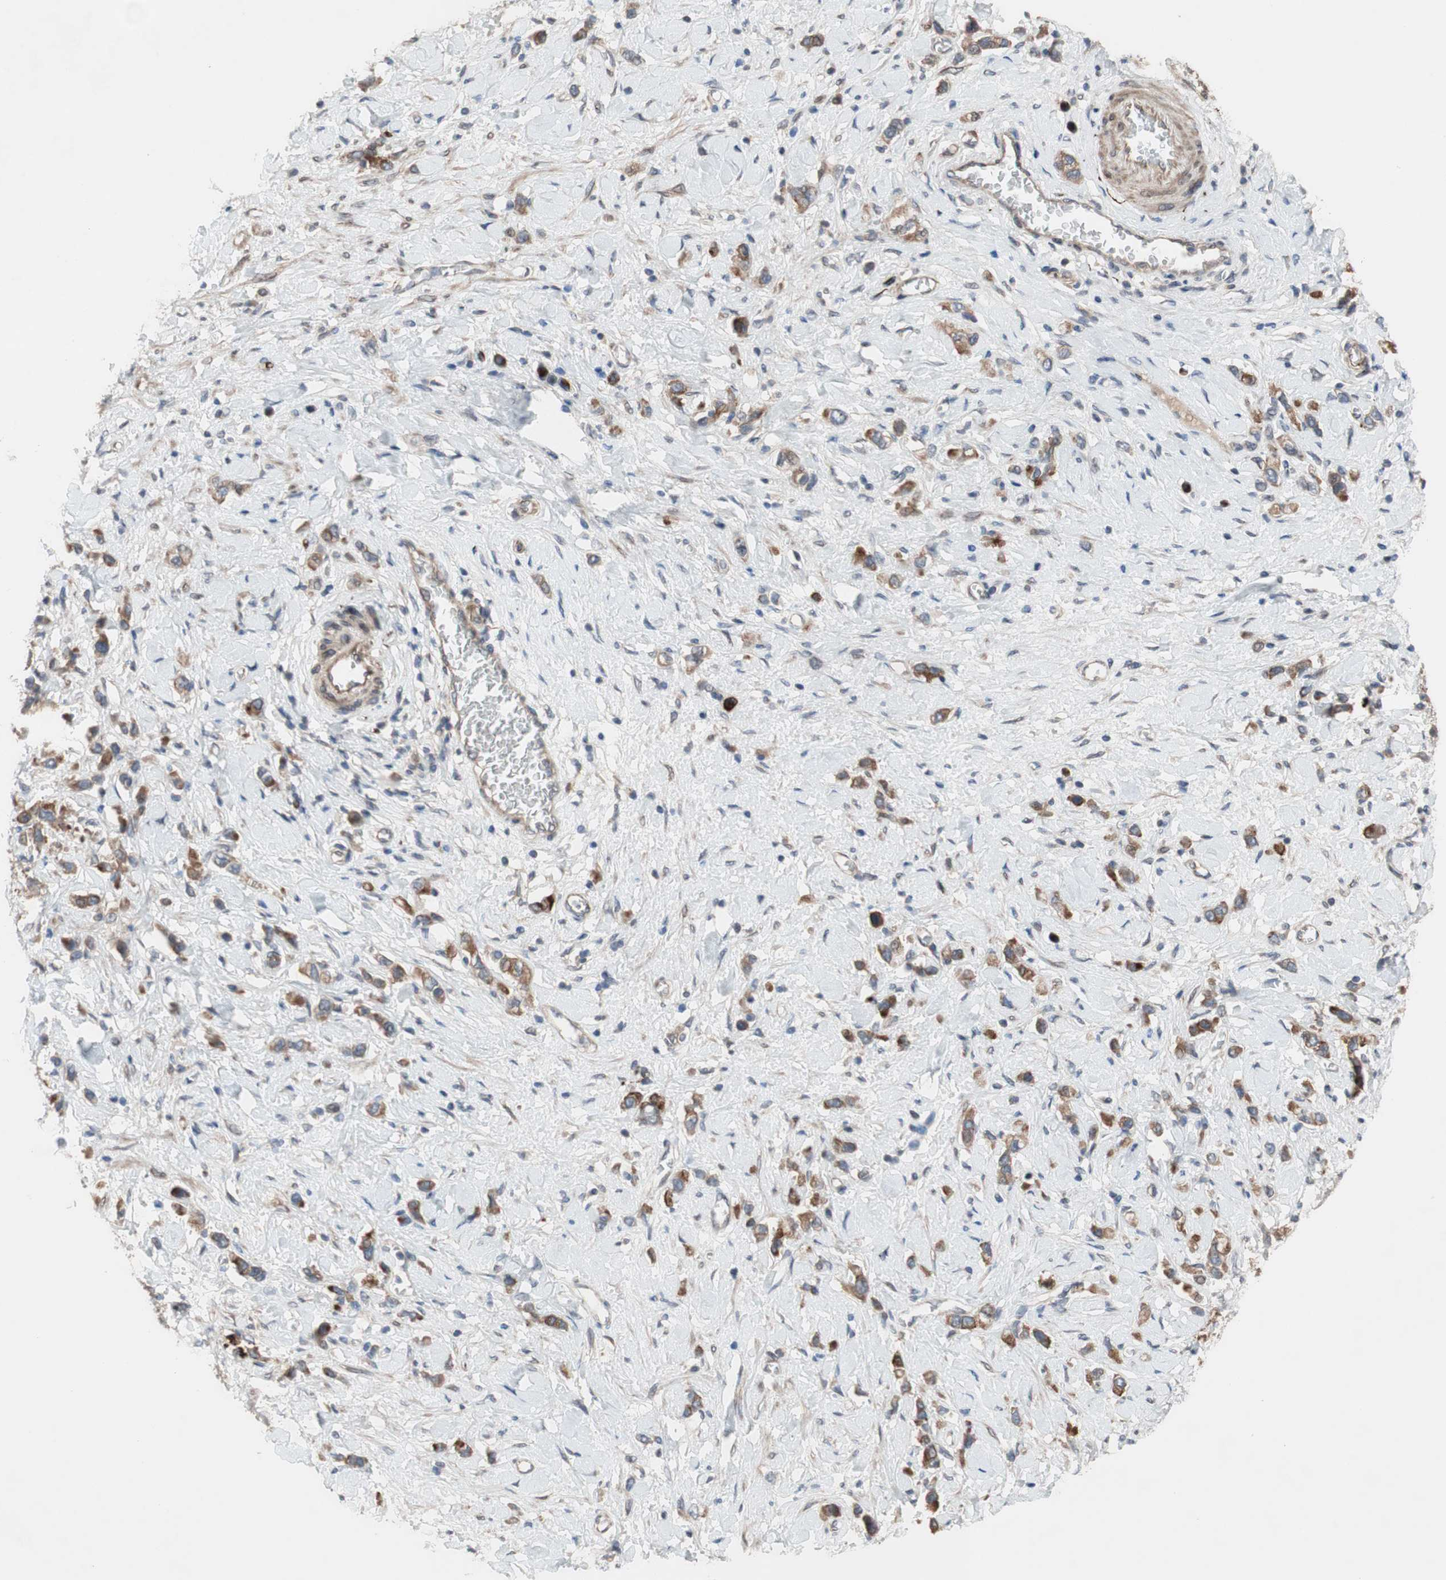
{"staining": {"intensity": "moderate", "quantity": ">75%", "location": "cytoplasmic/membranous"}, "tissue": "stomach cancer", "cell_type": "Tumor cells", "image_type": "cancer", "snomed": [{"axis": "morphology", "description": "Normal tissue, NOS"}, {"axis": "morphology", "description": "Adenocarcinoma, NOS"}, {"axis": "topography", "description": "Stomach, upper"}, {"axis": "topography", "description": "Stomach"}], "caption": "Tumor cells reveal medium levels of moderate cytoplasmic/membranous expression in approximately >75% of cells in stomach cancer (adenocarcinoma).", "gene": "OAZ1", "patient": {"sex": "female", "age": 65}}